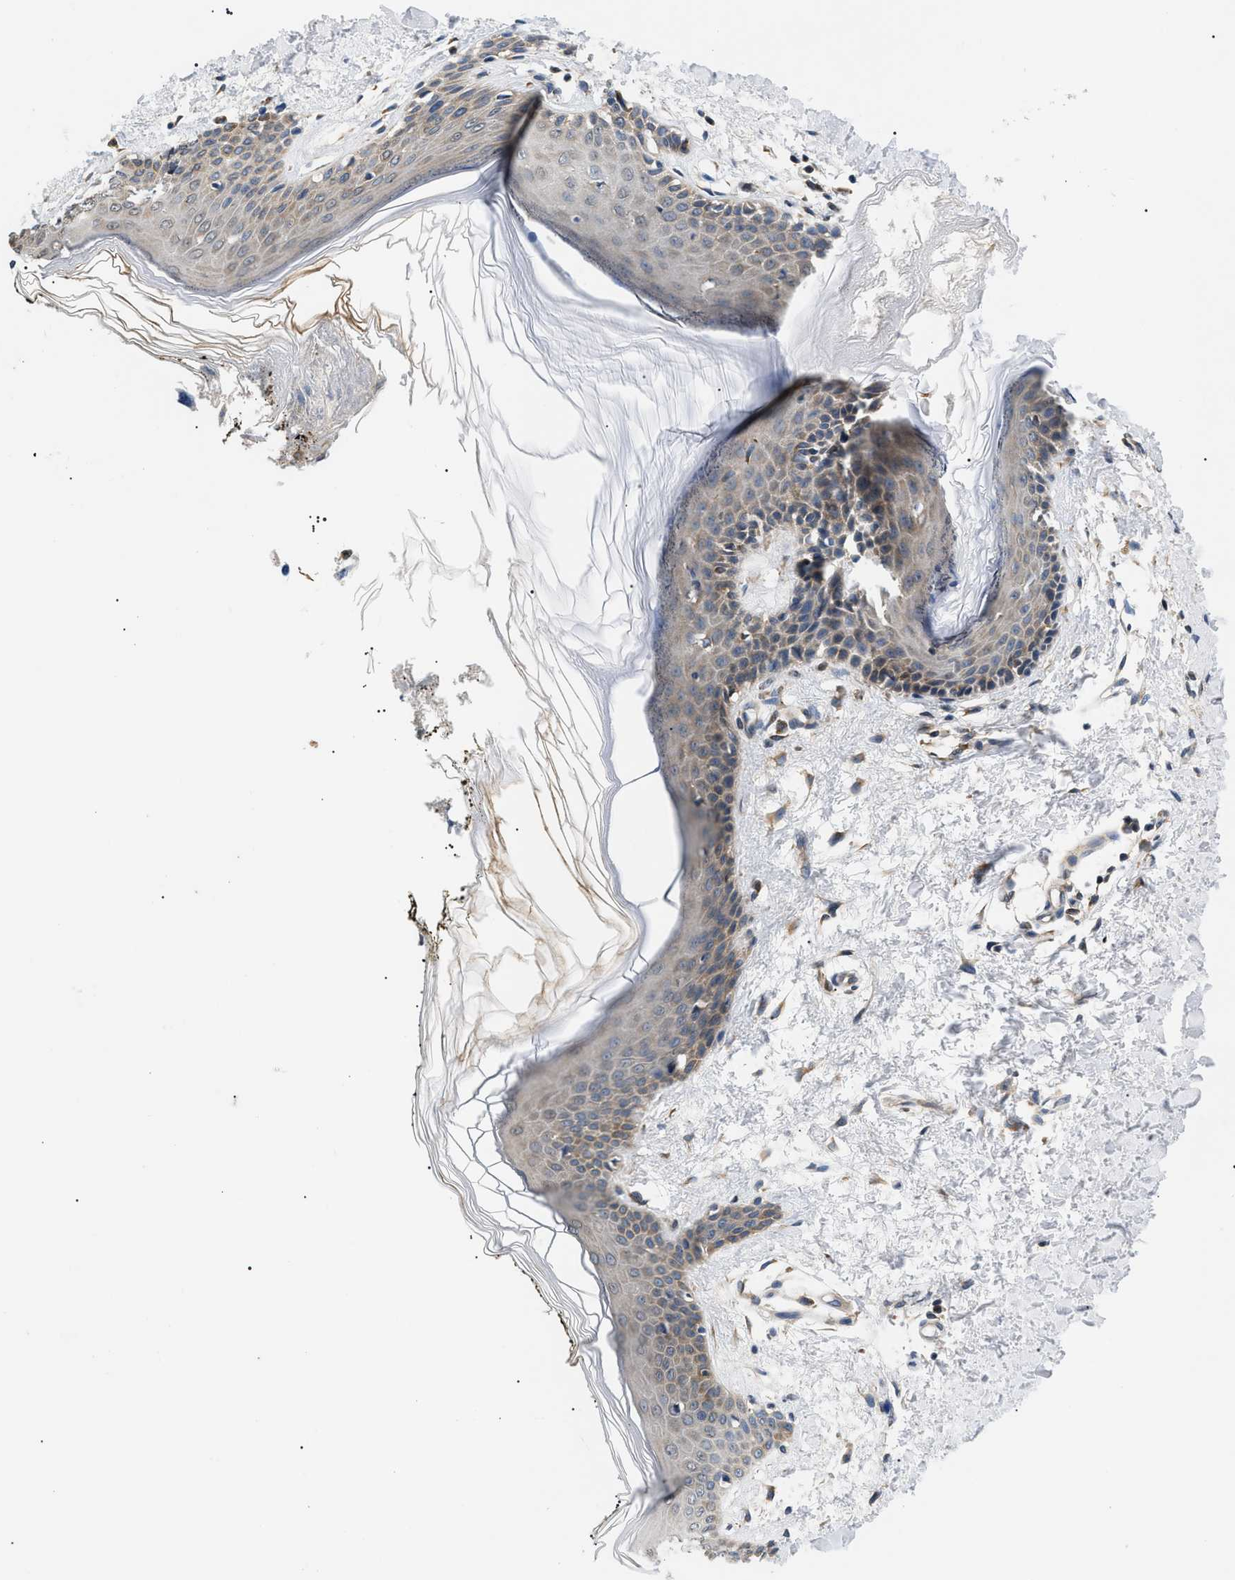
{"staining": {"intensity": "strong", "quantity": ">75%", "location": "cytoplasmic/membranous"}, "tissue": "skin", "cell_type": "Fibroblasts", "image_type": "normal", "snomed": [{"axis": "morphology", "description": "Normal tissue, NOS"}, {"axis": "topography", "description": "Skin"}], "caption": "Skin stained with DAB immunohistochemistry reveals high levels of strong cytoplasmic/membranous expression in about >75% of fibroblasts.", "gene": "DERL1", "patient": {"sex": "male", "age": 53}}